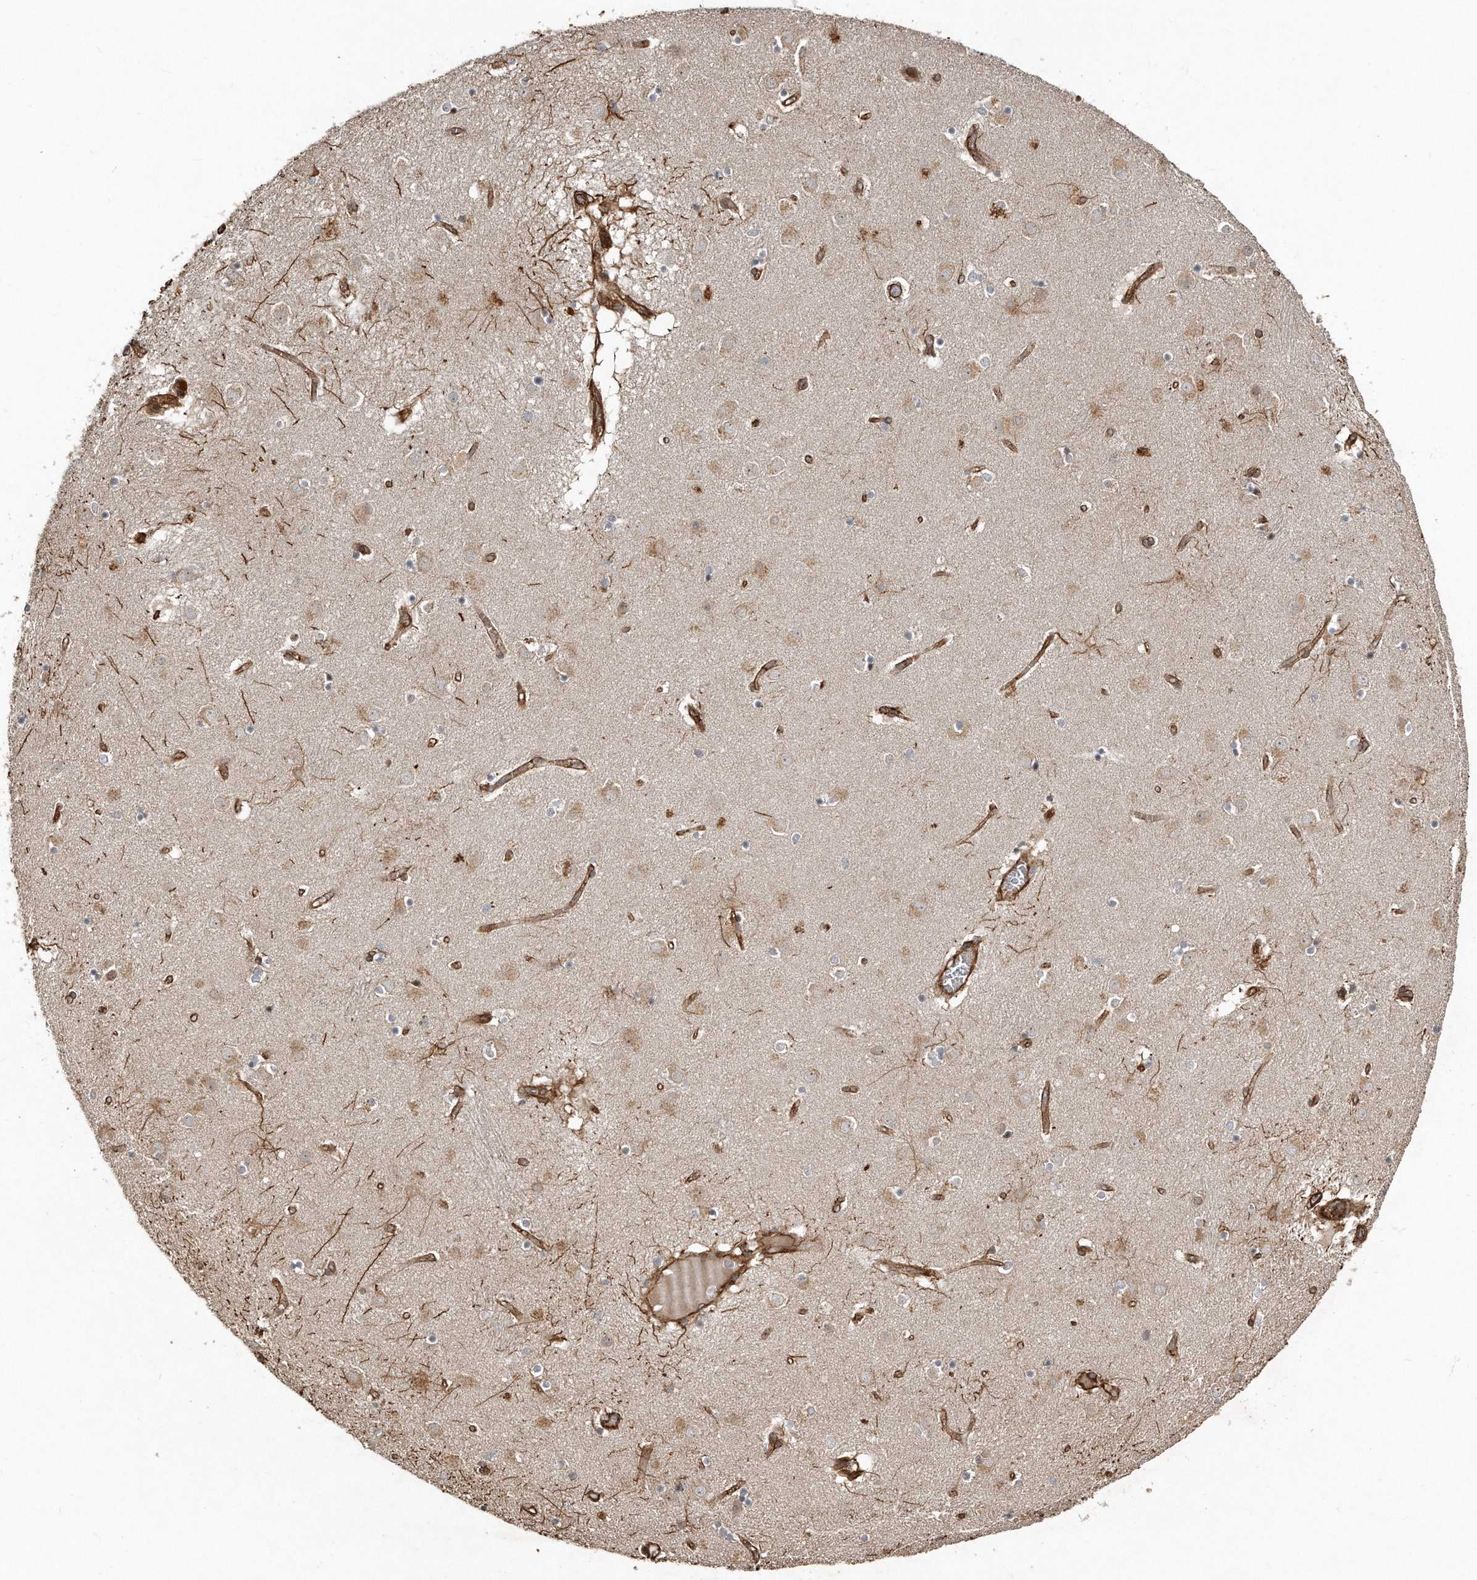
{"staining": {"intensity": "negative", "quantity": "none", "location": "none"}, "tissue": "caudate", "cell_type": "Glial cells", "image_type": "normal", "snomed": [{"axis": "morphology", "description": "Normal tissue, NOS"}, {"axis": "topography", "description": "Lateral ventricle wall"}], "caption": "Immunohistochemistry (IHC) micrograph of unremarkable caudate: caudate stained with DAB exhibits no significant protein staining in glial cells.", "gene": "SNAP47", "patient": {"sex": "male", "age": 70}}